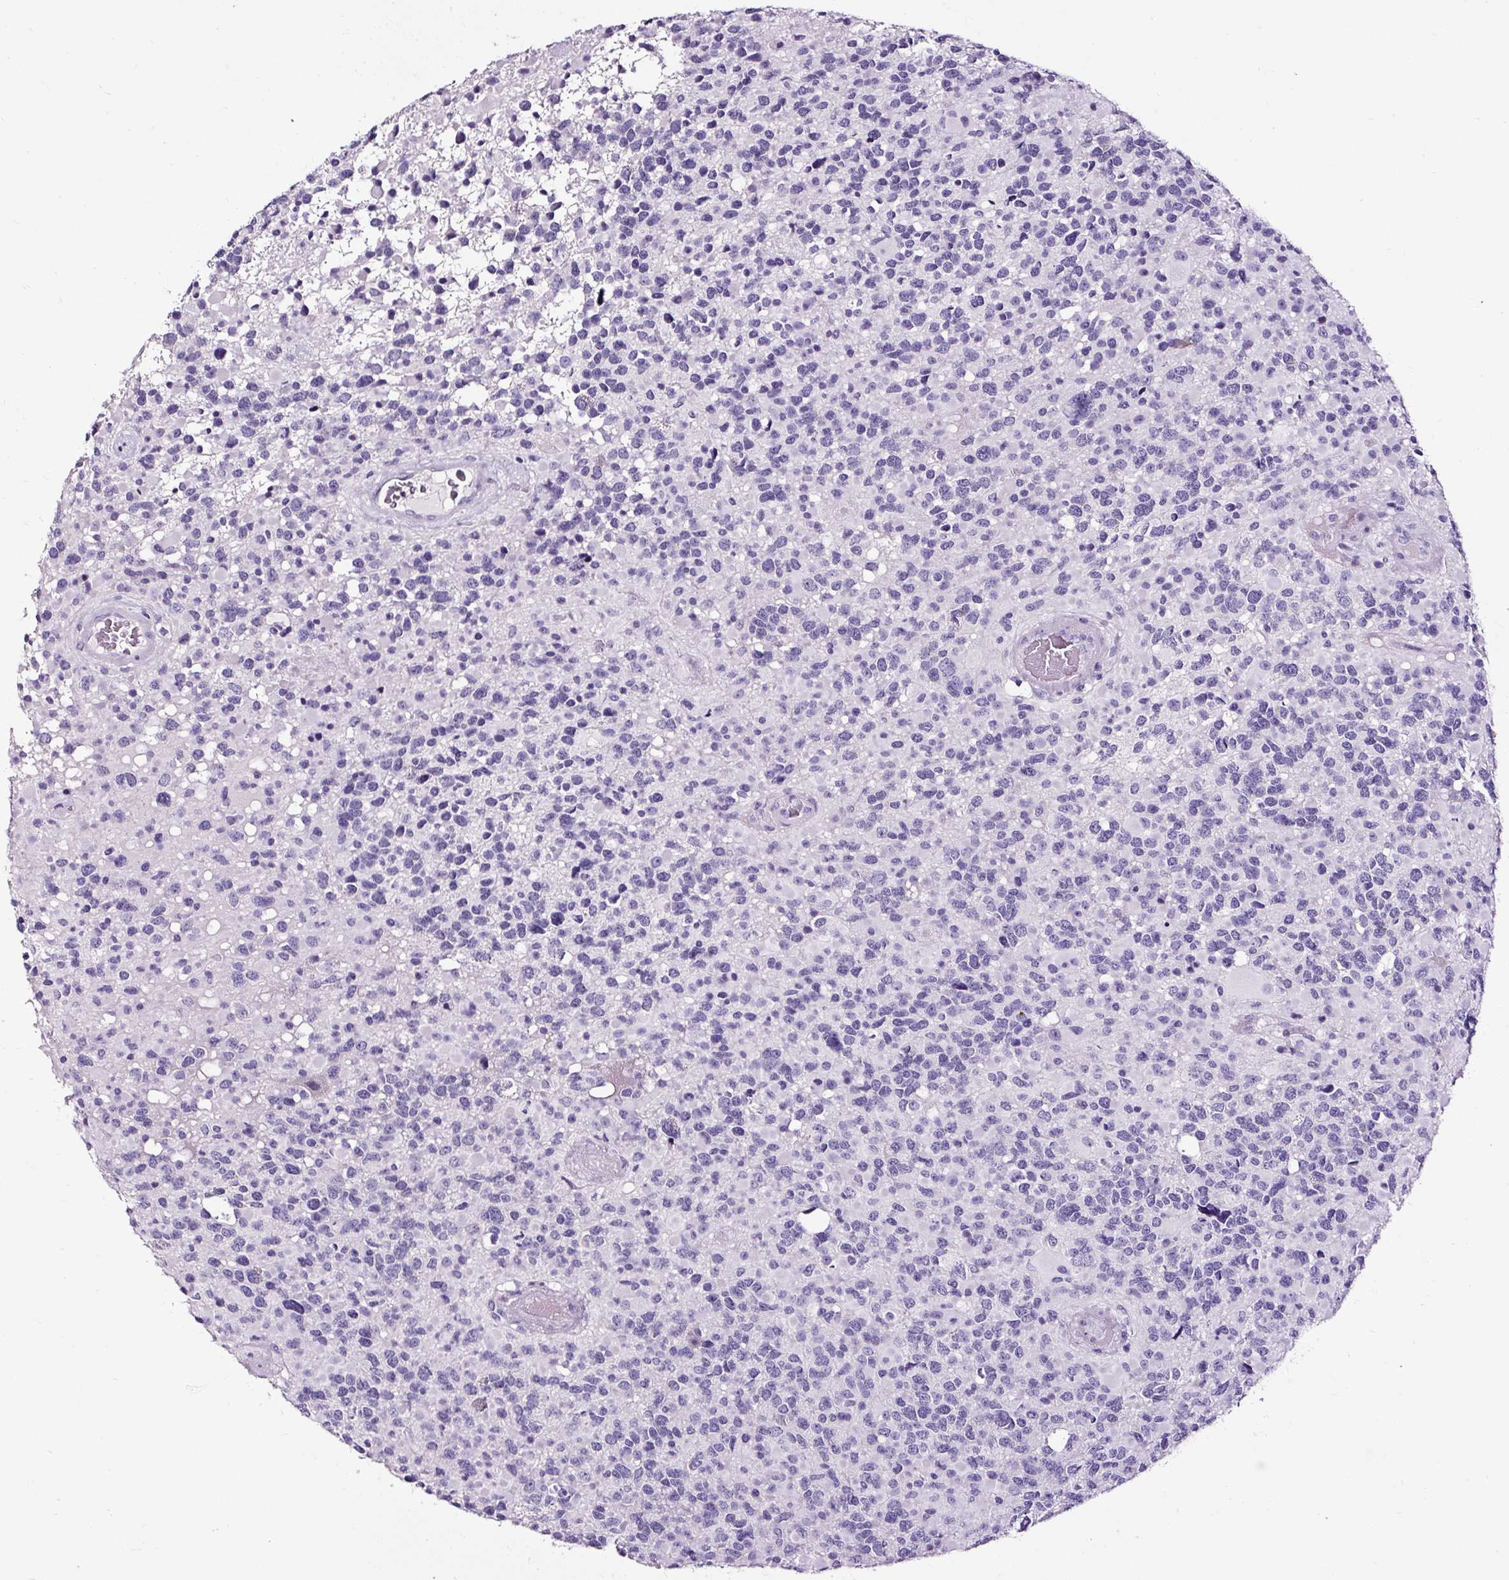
{"staining": {"intensity": "negative", "quantity": "none", "location": "none"}, "tissue": "glioma", "cell_type": "Tumor cells", "image_type": "cancer", "snomed": [{"axis": "morphology", "description": "Glioma, malignant, High grade"}, {"axis": "topography", "description": "Brain"}], "caption": "IHC of glioma reveals no expression in tumor cells. The staining was performed using DAB to visualize the protein expression in brown, while the nuclei were stained in blue with hematoxylin (Magnification: 20x).", "gene": "SLC7A8", "patient": {"sex": "female", "age": 40}}